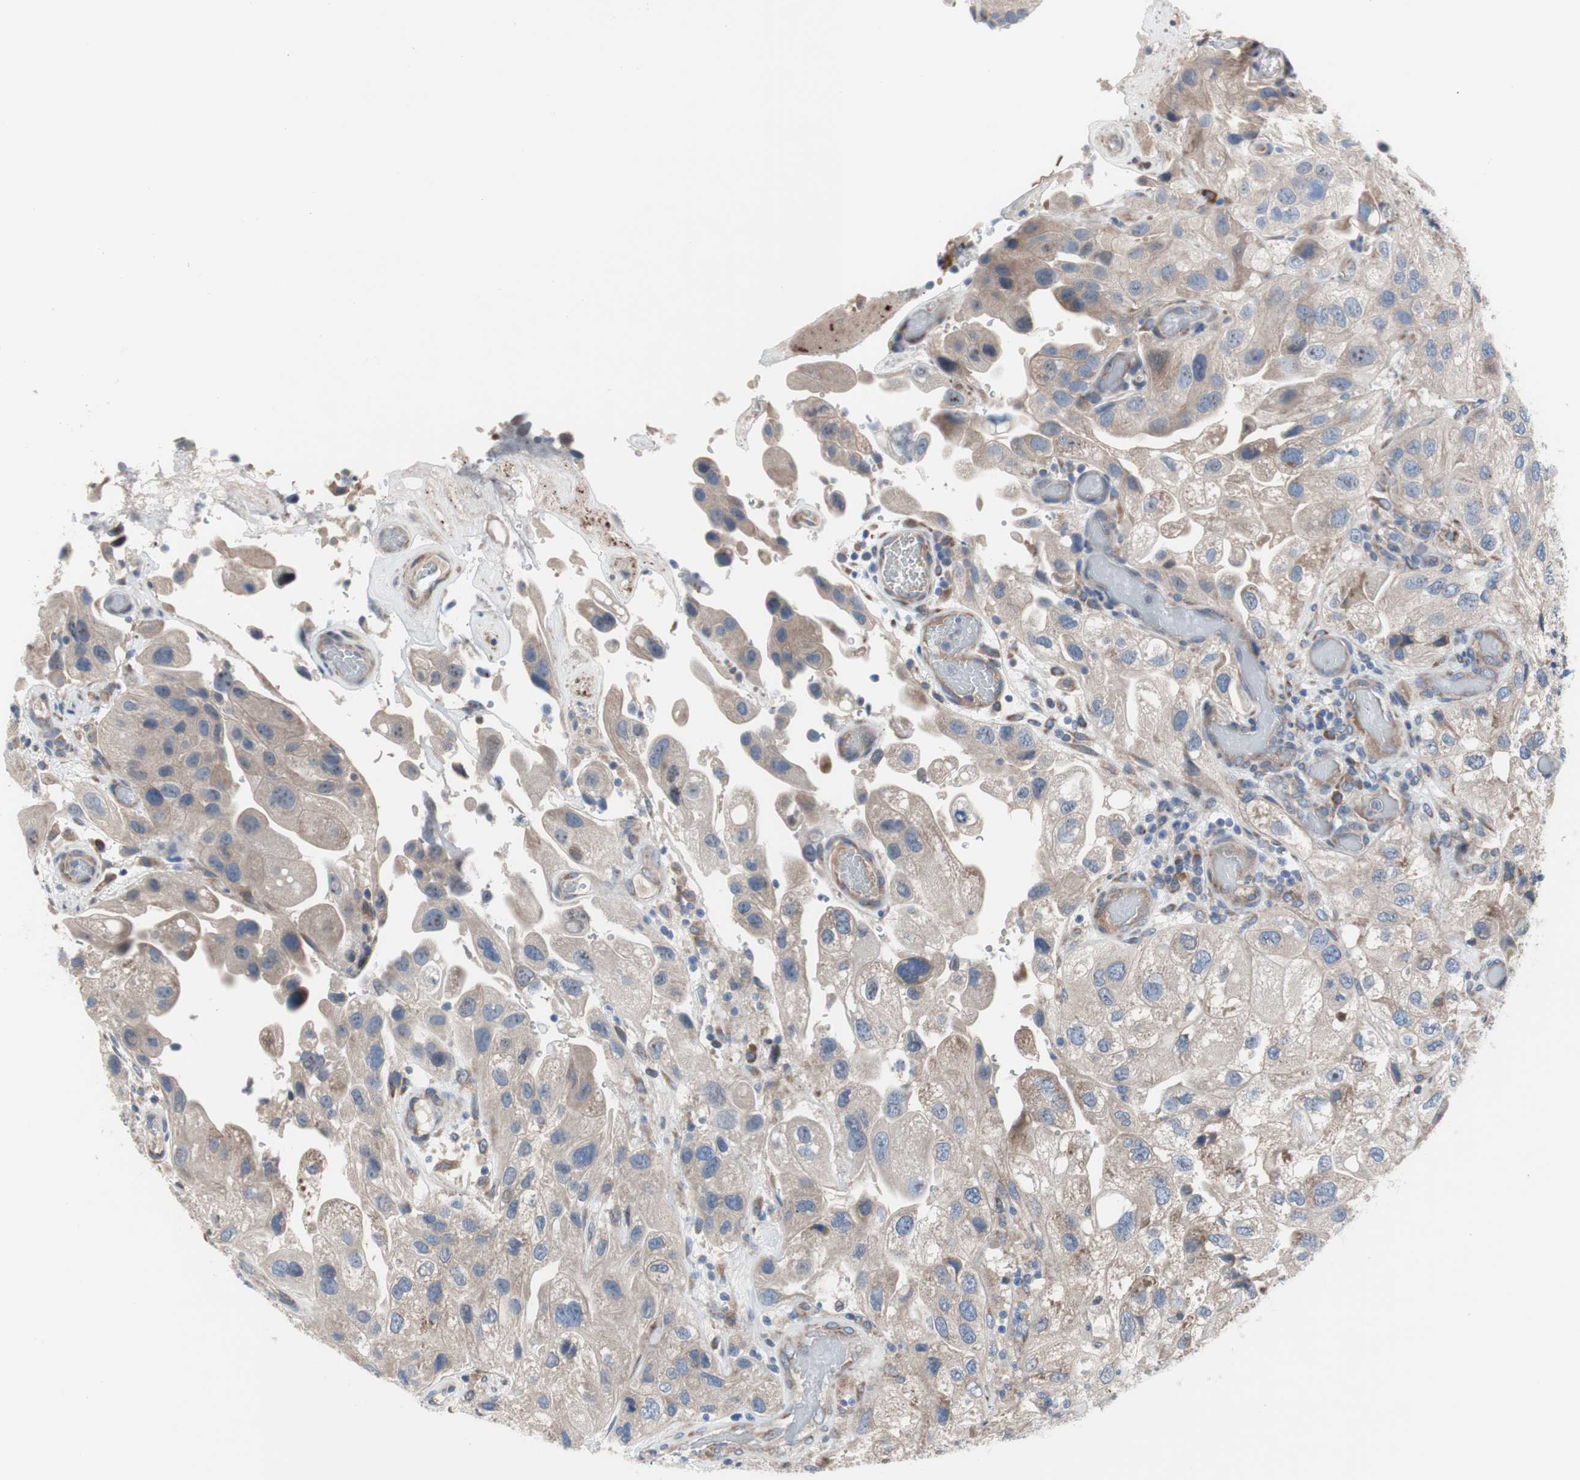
{"staining": {"intensity": "weak", "quantity": ">75%", "location": "cytoplasmic/membranous"}, "tissue": "urothelial cancer", "cell_type": "Tumor cells", "image_type": "cancer", "snomed": [{"axis": "morphology", "description": "Urothelial carcinoma, High grade"}, {"axis": "topography", "description": "Urinary bladder"}], "caption": "Human urothelial cancer stained for a protein (brown) exhibits weak cytoplasmic/membranous positive expression in approximately >75% of tumor cells.", "gene": "KANSL1", "patient": {"sex": "female", "age": 64}}